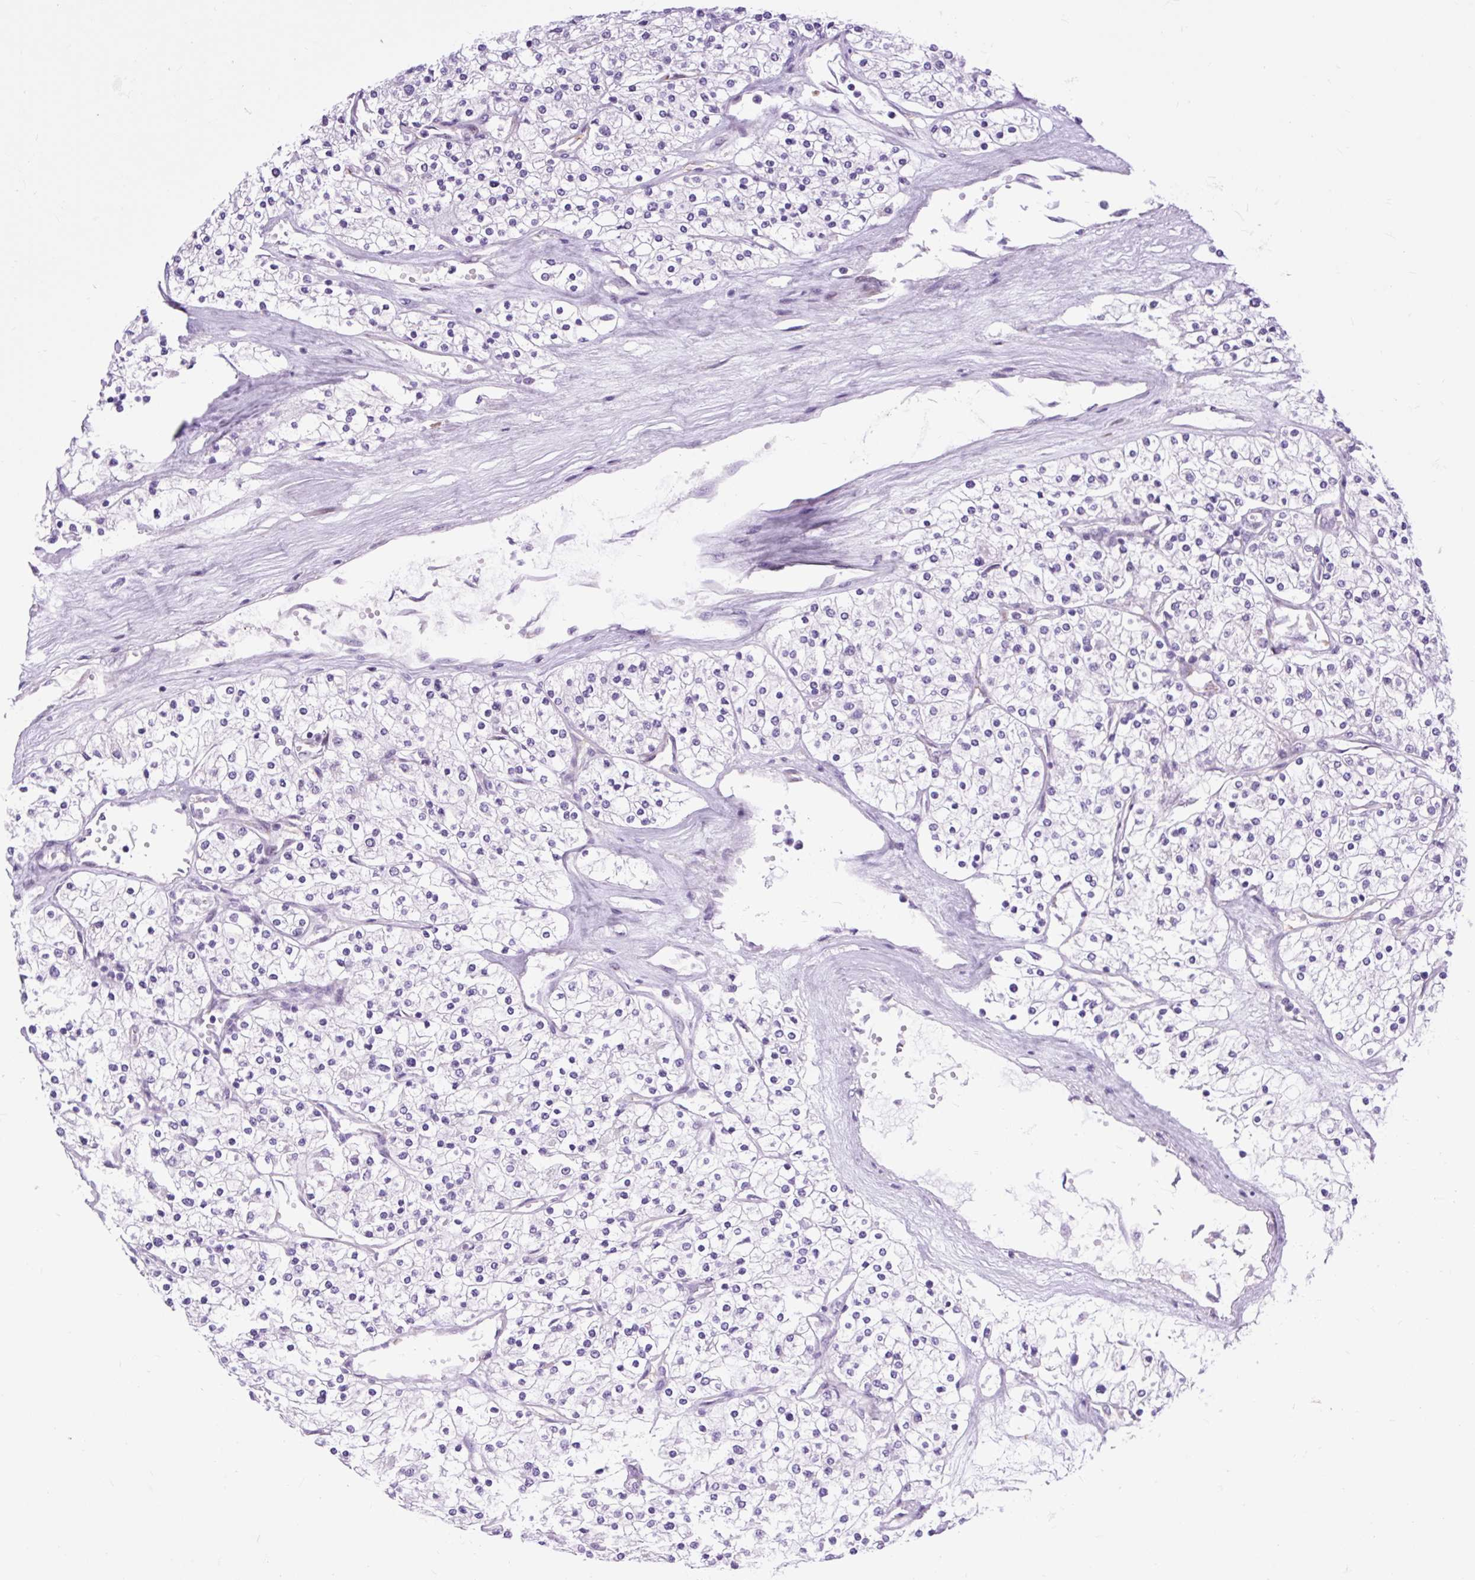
{"staining": {"intensity": "negative", "quantity": "none", "location": "none"}, "tissue": "renal cancer", "cell_type": "Tumor cells", "image_type": "cancer", "snomed": [{"axis": "morphology", "description": "Adenocarcinoma, NOS"}, {"axis": "topography", "description": "Kidney"}], "caption": "Immunohistochemical staining of human adenocarcinoma (renal) demonstrates no significant expression in tumor cells.", "gene": "CLK2", "patient": {"sex": "male", "age": 80}}